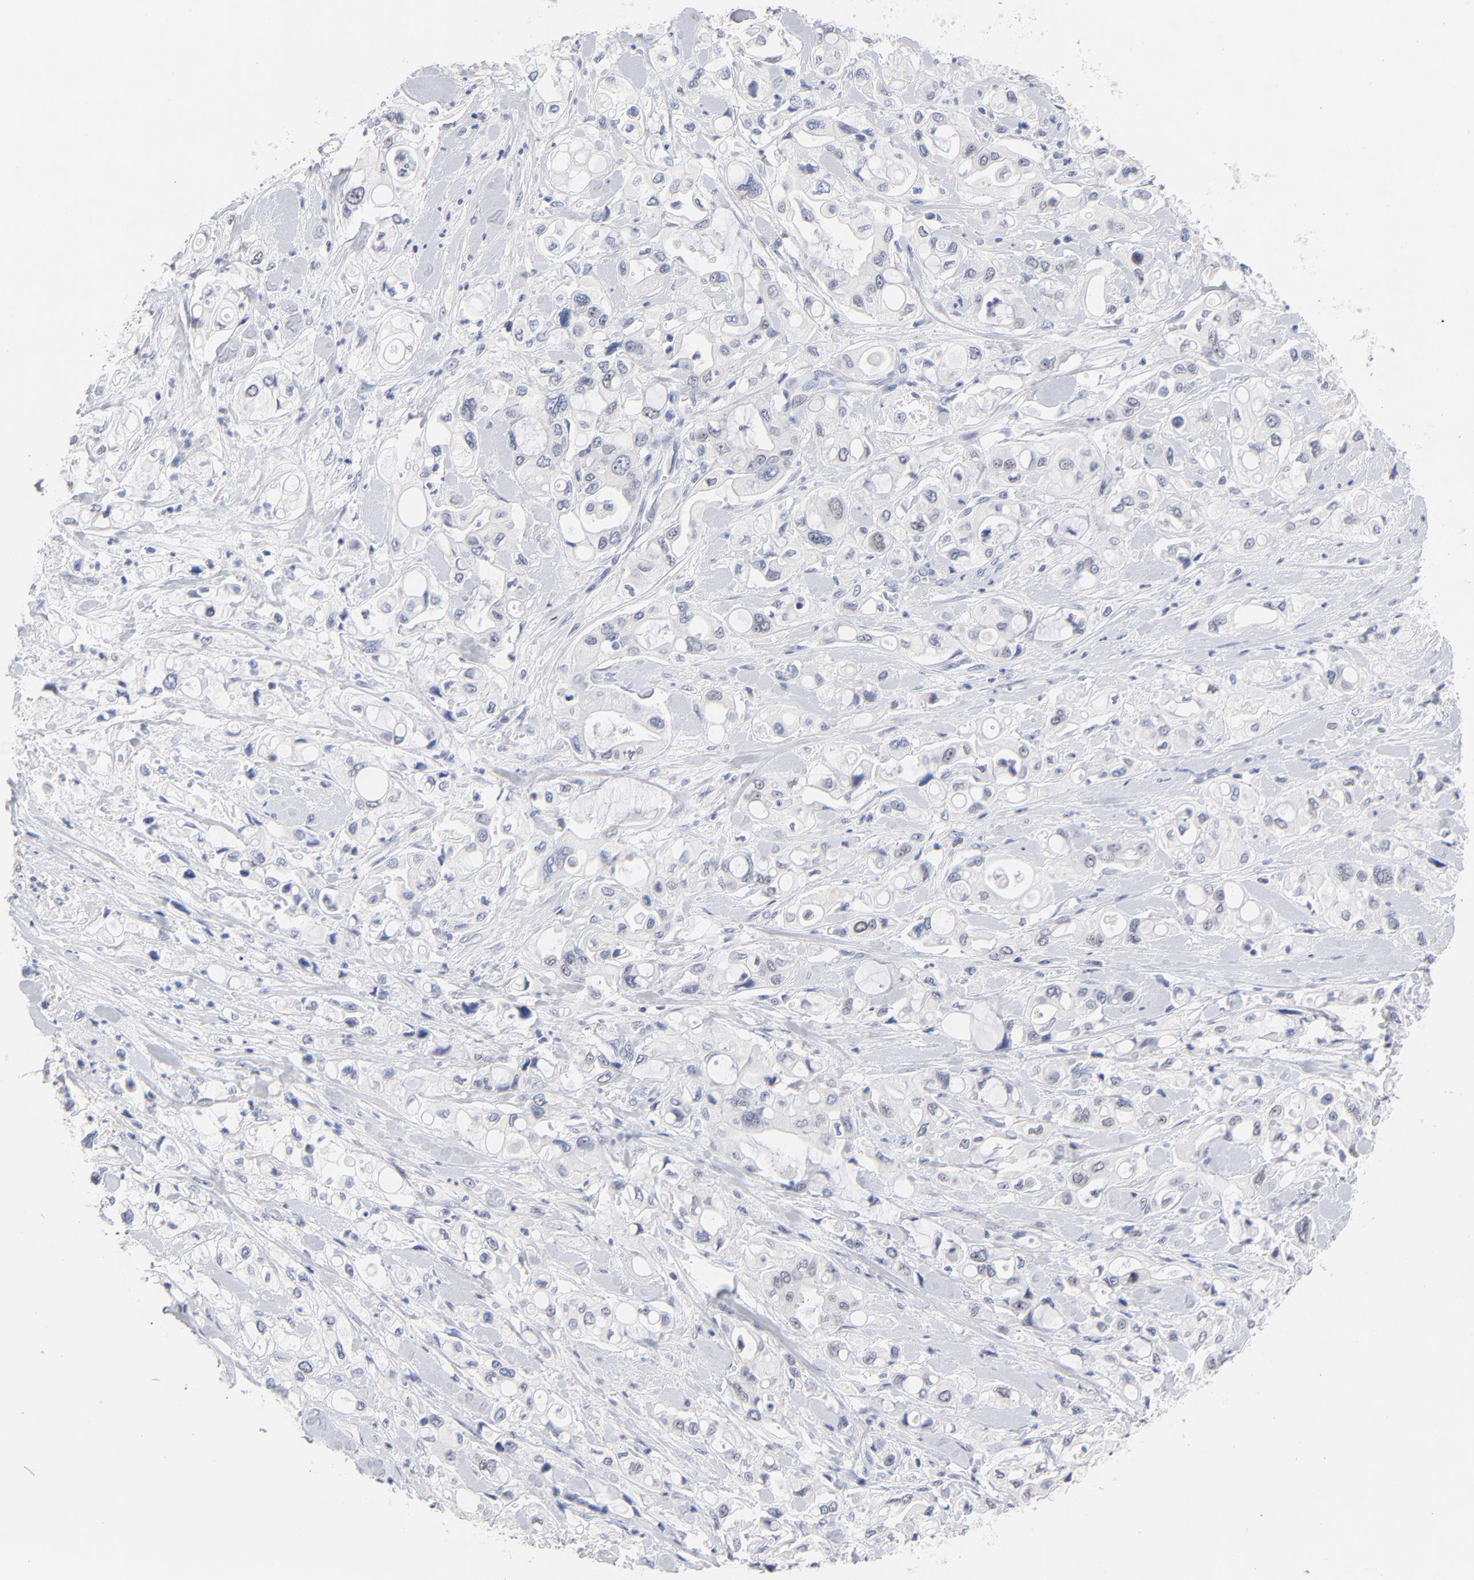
{"staining": {"intensity": "weak", "quantity": "<25%", "location": "nuclear"}, "tissue": "pancreatic cancer", "cell_type": "Tumor cells", "image_type": "cancer", "snomed": [{"axis": "morphology", "description": "Adenocarcinoma, NOS"}, {"axis": "topography", "description": "Pancreas"}], "caption": "IHC histopathology image of neoplastic tissue: human pancreatic cancer (adenocarcinoma) stained with DAB demonstrates no significant protein positivity in tumor cells.", "gene": "ORC2", "patient": {"sex": "male", "age": 70}}